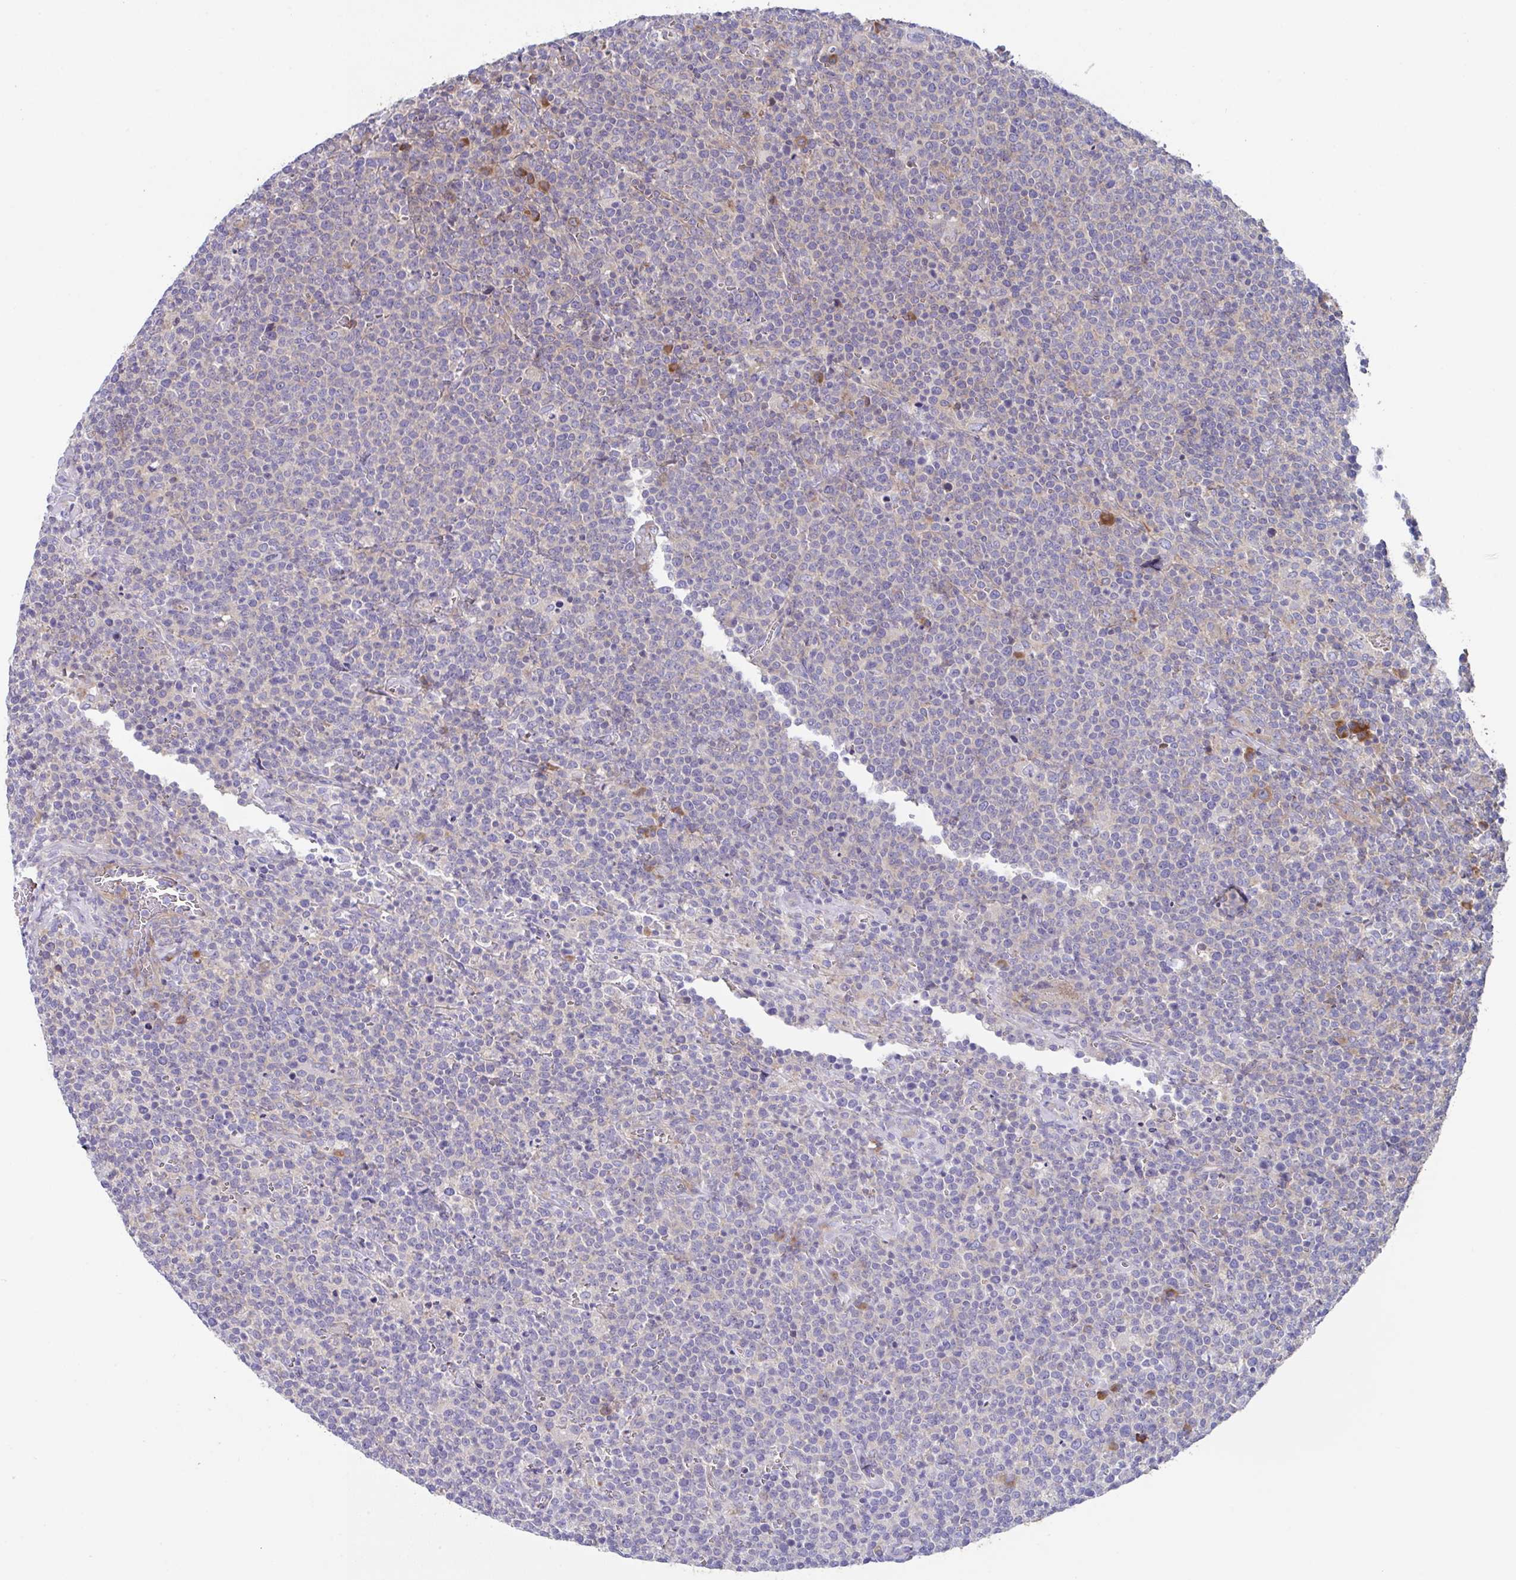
{"staining": {"intensity": "negative", "quantity": "none", "location": "none"}, "tissue": "lymphoma", "cell_type": "Tumor cells", "image_type": "cancer", "snomed": [{"axis": "morphology", "description": "Malignant lymphoma, non-Hodgkin's type, High grade"}, {"axis": "topography", "description": "Lymph node"}], "caption": "A high-resolution histopathology image shows IHC staining of lymphoma, which shows no significant expression in tumor cells. (DAB immunohistochemistry with hematoxylin counter stain).", "gene": "FAU", "patient": {"sex": "male", "age": 61}}